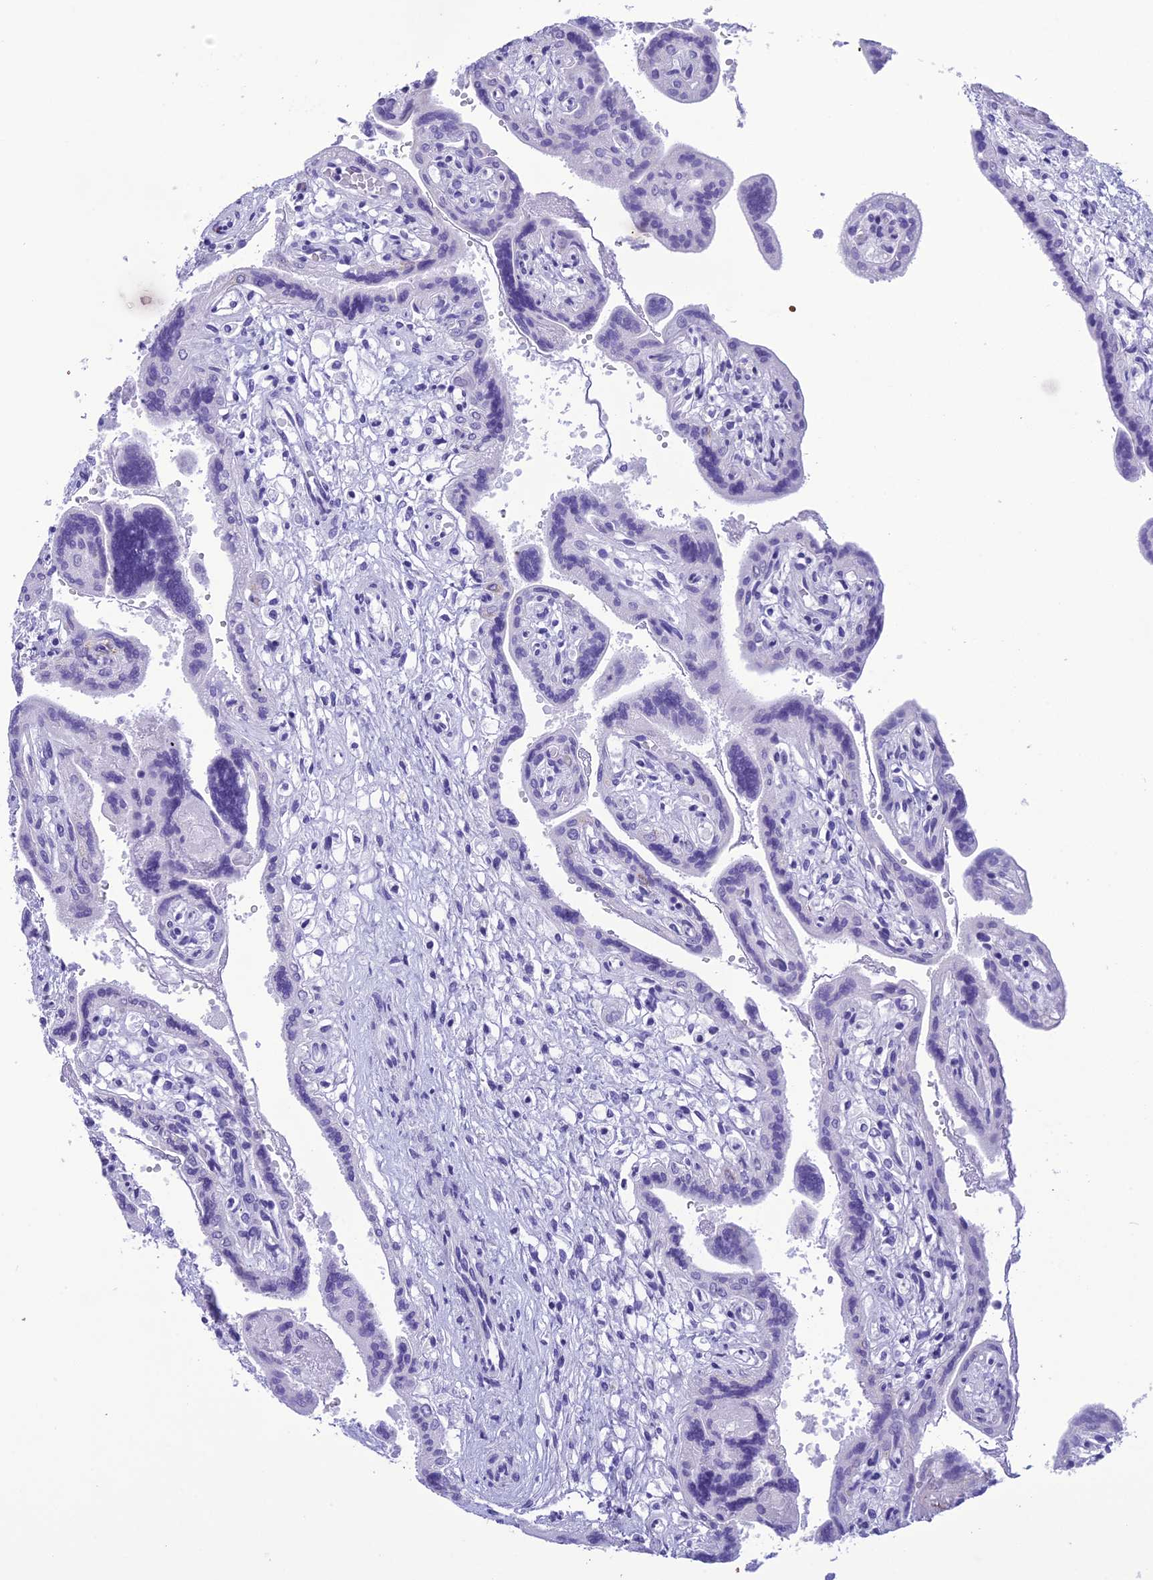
{"staining": {"intensity": "moderate", "quantity": "<25%", "location": "cytoplasmic/membranous"}, "tissue": "placenta", "cell_type": "Trophoblastic cells", "image_type": "normal", "snomed": [{"axis": "morphology", "description": "Normal tissue, NOS"}, {"axis": "topography", "description": "Placenta"}], "caption": "DAB immunohistochemical staining of unremarkable placenta exhibits moderate cytoplasmic/membranous protein positivity in about <25% of trophoblastic cells.", "gene": "TRAM1L1", "patient": {"sex": "female", "age": 37}}